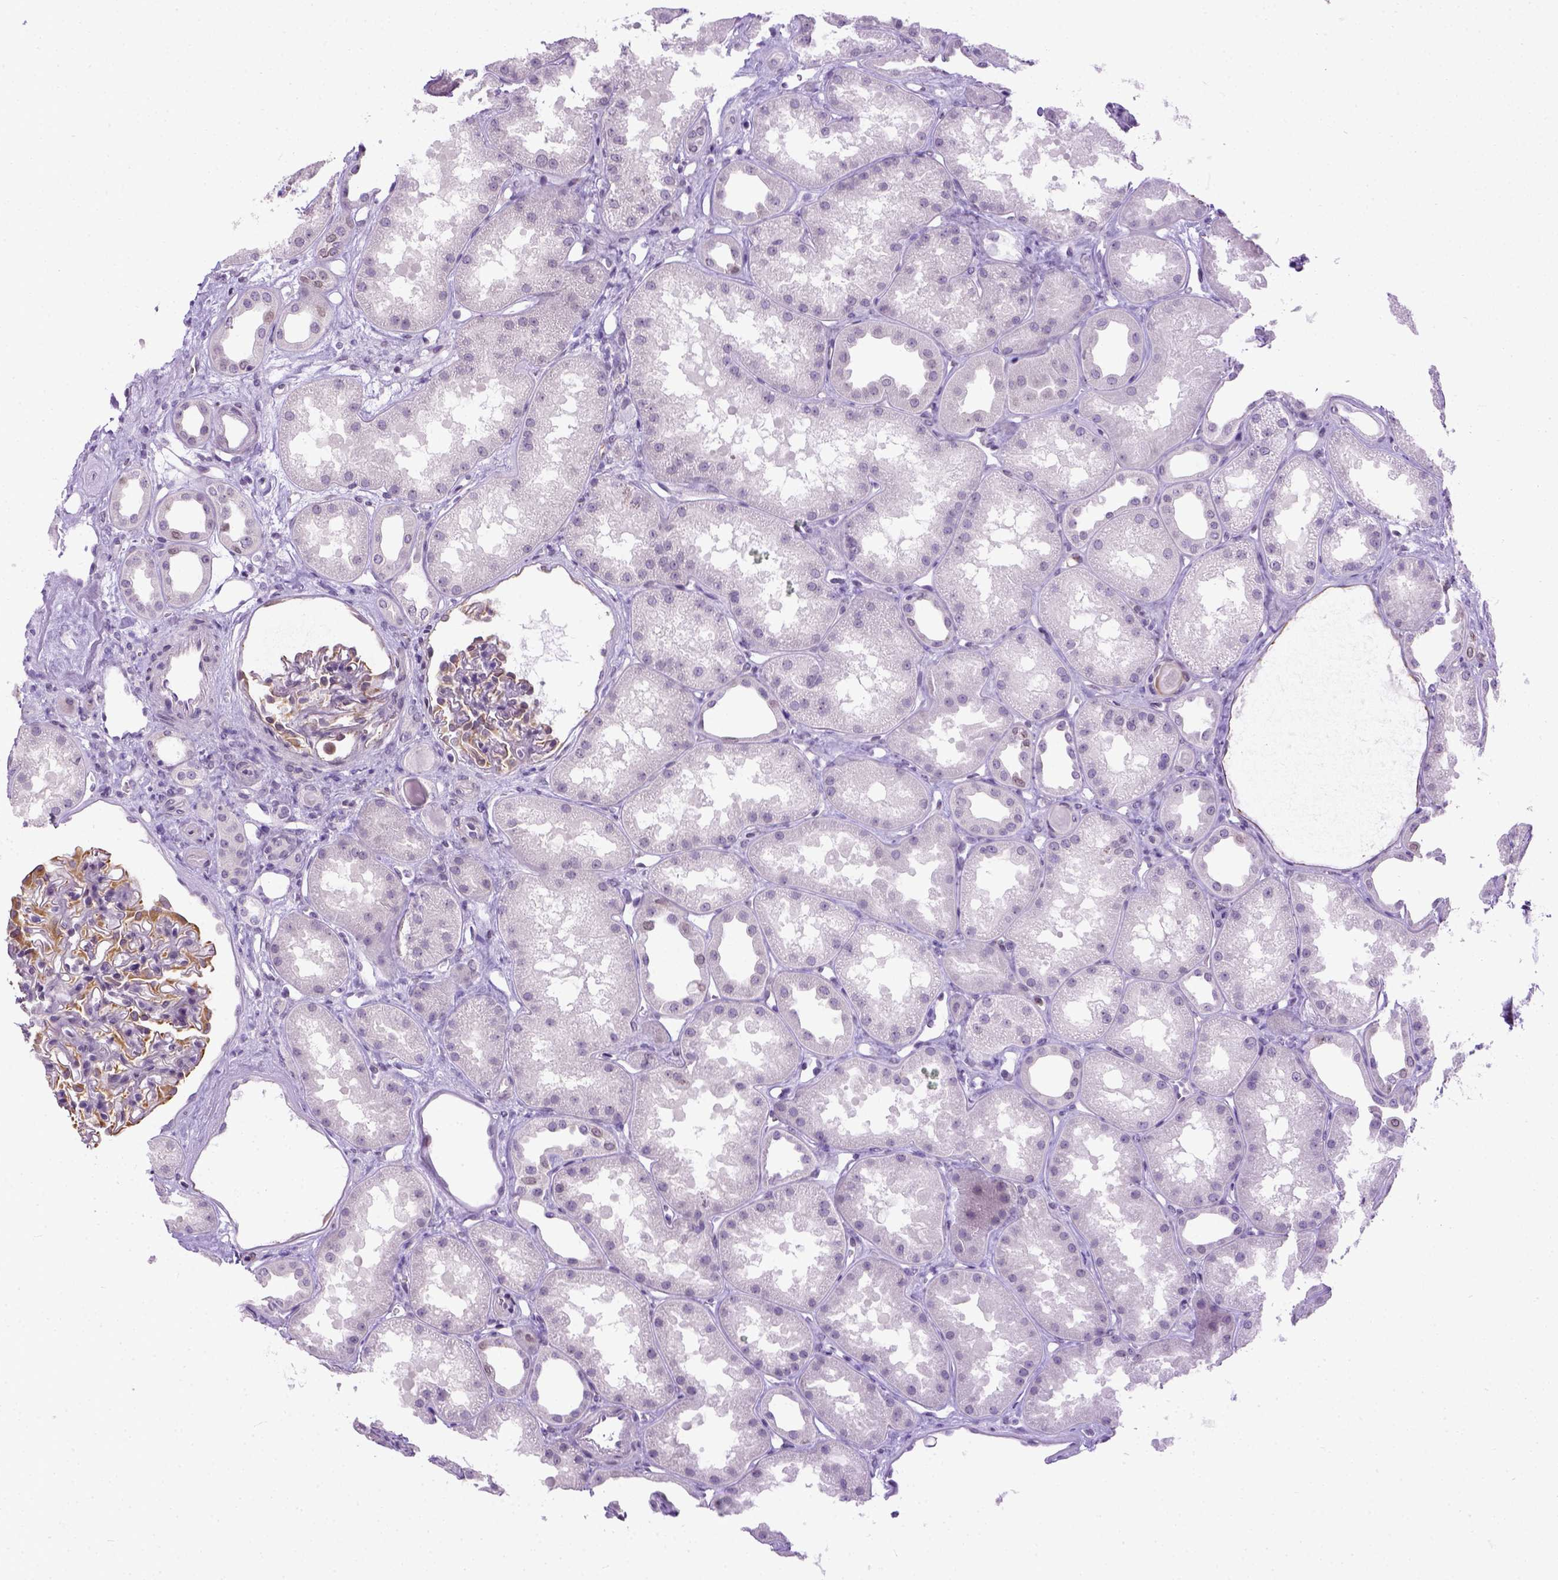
{"staining": {"intensity": "moderate", "quantity": "25%-75%", "location": "cytoplasmic/membranous"}, "tissue": "kidney", "cell_type": "Cells in glomeruli", "image_type": "normal", "snomed": [{"axis": "morphology", "description": "Normal tissue, NOS"}, {"axis": "topography", "description": "Kidney"}], "caption": "High-magnification brightfield microscopy of normal kidney stained with DAB (3,3'-diaminobenzidine) (brown) and counterstained with hematoxylin (blue). cells in glomeruli exhibit moderate cytoplasmic/membranous expression is identified in approximately25%-75% of cells. The staining was performed using DAB, with brown indicating positive protein expression. Nuclei are stained blue with hematoxylin.", "gene": "FAM184B", "patient": {"sex": "male", "age": 61}}